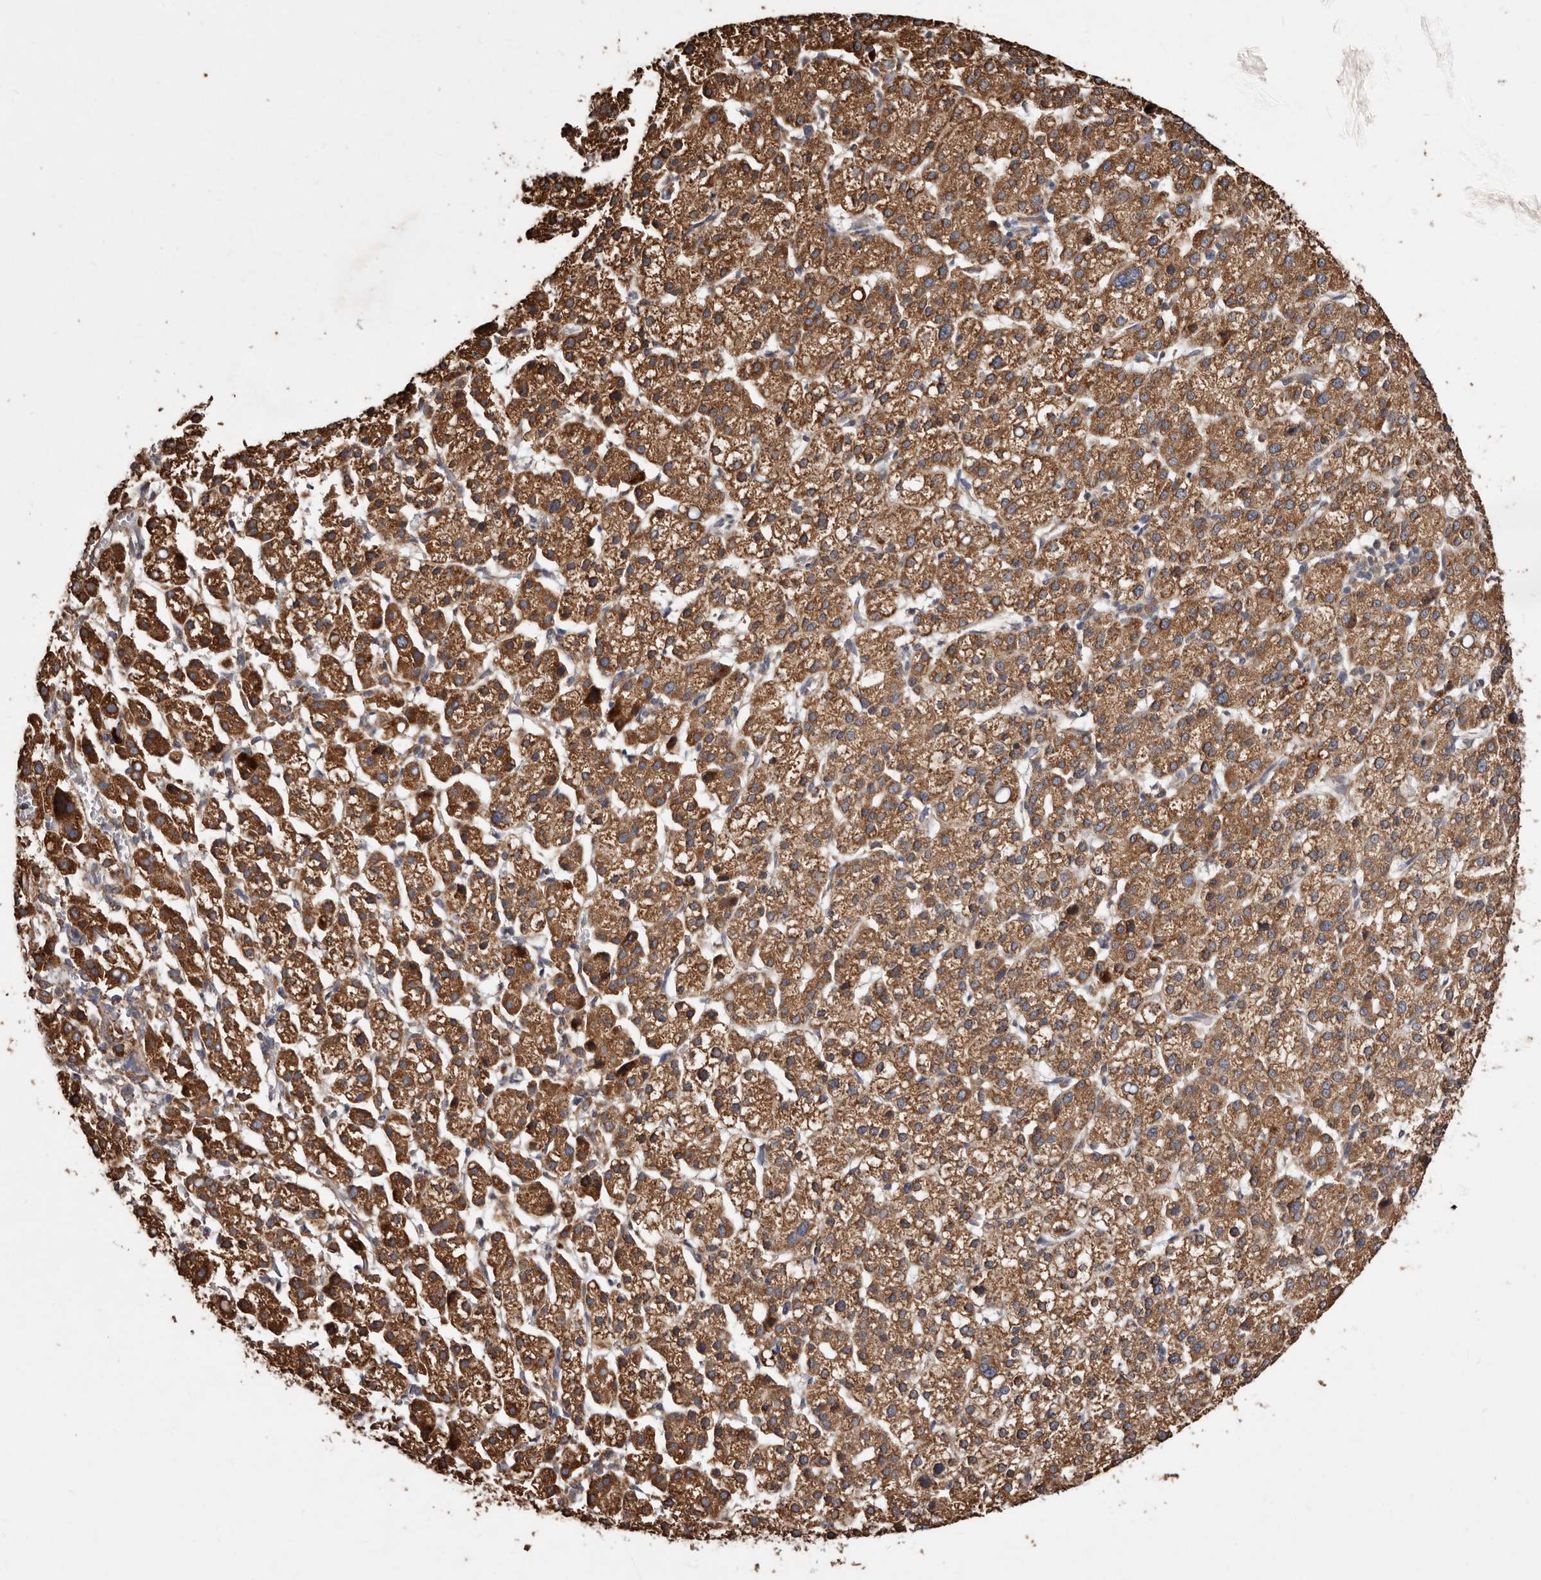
{"staining": {"intensity": "strong", "quantity": ">75%", "location": "cytoplasmic/membranous"}, "tissue": "liver cancer", "cell_type": "Tumor cells", "image_type": "cancer", "snomed": [{"axis": "morphology", "description": "Carcinoma, Hepatocellular, NOS"}, {"axis": "topography", "description": "Liver"}], "caption": "Protein analysis of liver cancer tissue shows strong cytoplasmic/membranous staining in approximately >75% of tumor cells.", "gene": "STEAP2", "patient": {"sex": "female", "age": 58}}